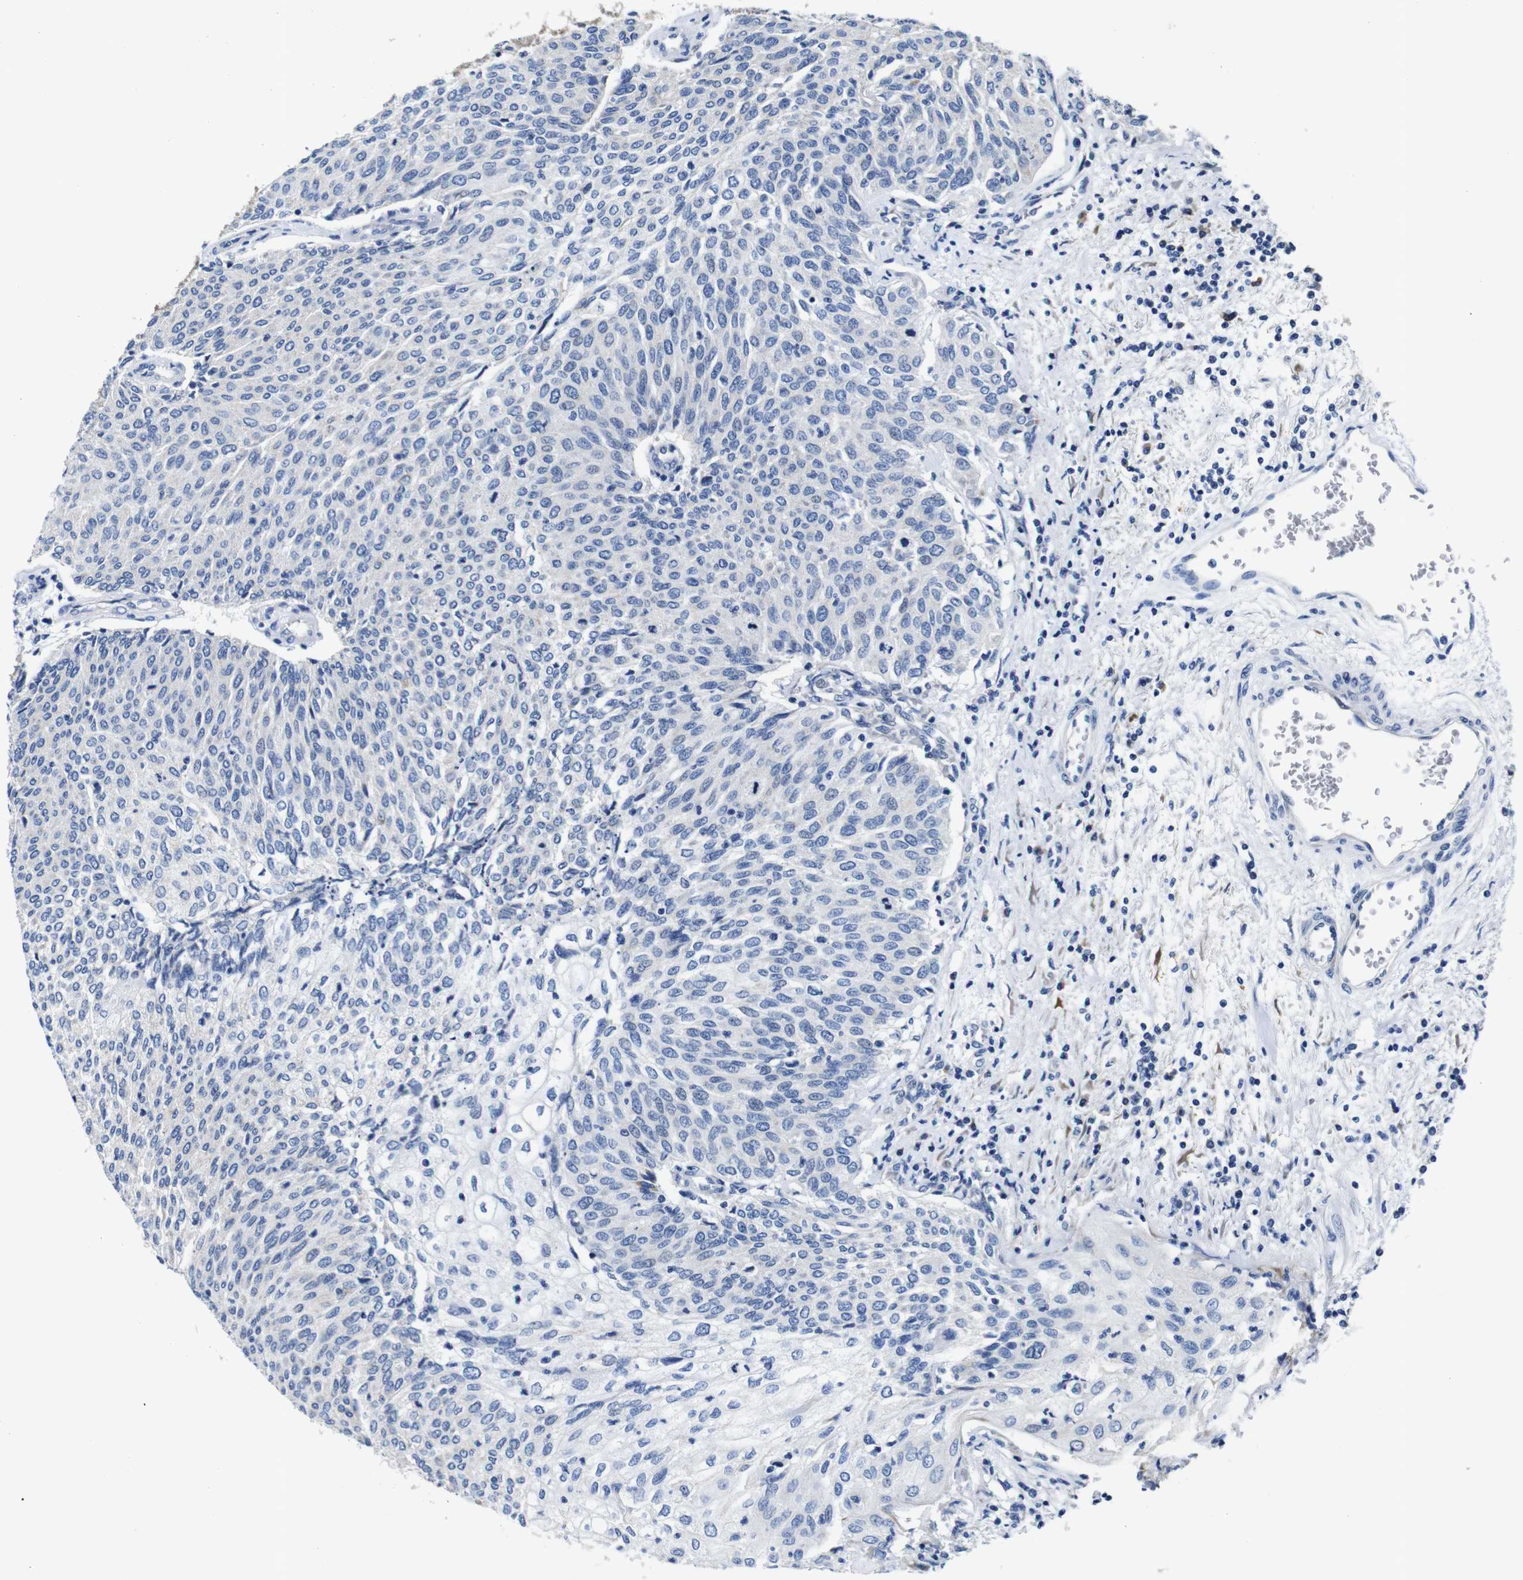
{"staining": {"intensity": "negative", "quantity": "none", "location": "none"}, "tissue": "urothelial cancer", "cell_type": "Tumor cells", "image_type": "cancer", "snomed": [{"axis": "morphology", "description": "Urothelial carcinoma, Low grade"}, {"axis": "topography", "description": "Urinary bladder"}], "caption": "This is an immunohistochemistry image of human low-grade urothelial carcinoma. There is no expression in tumor cells.", "gene": "SNX19", "patient": {"sex": "female", "age": 79}}